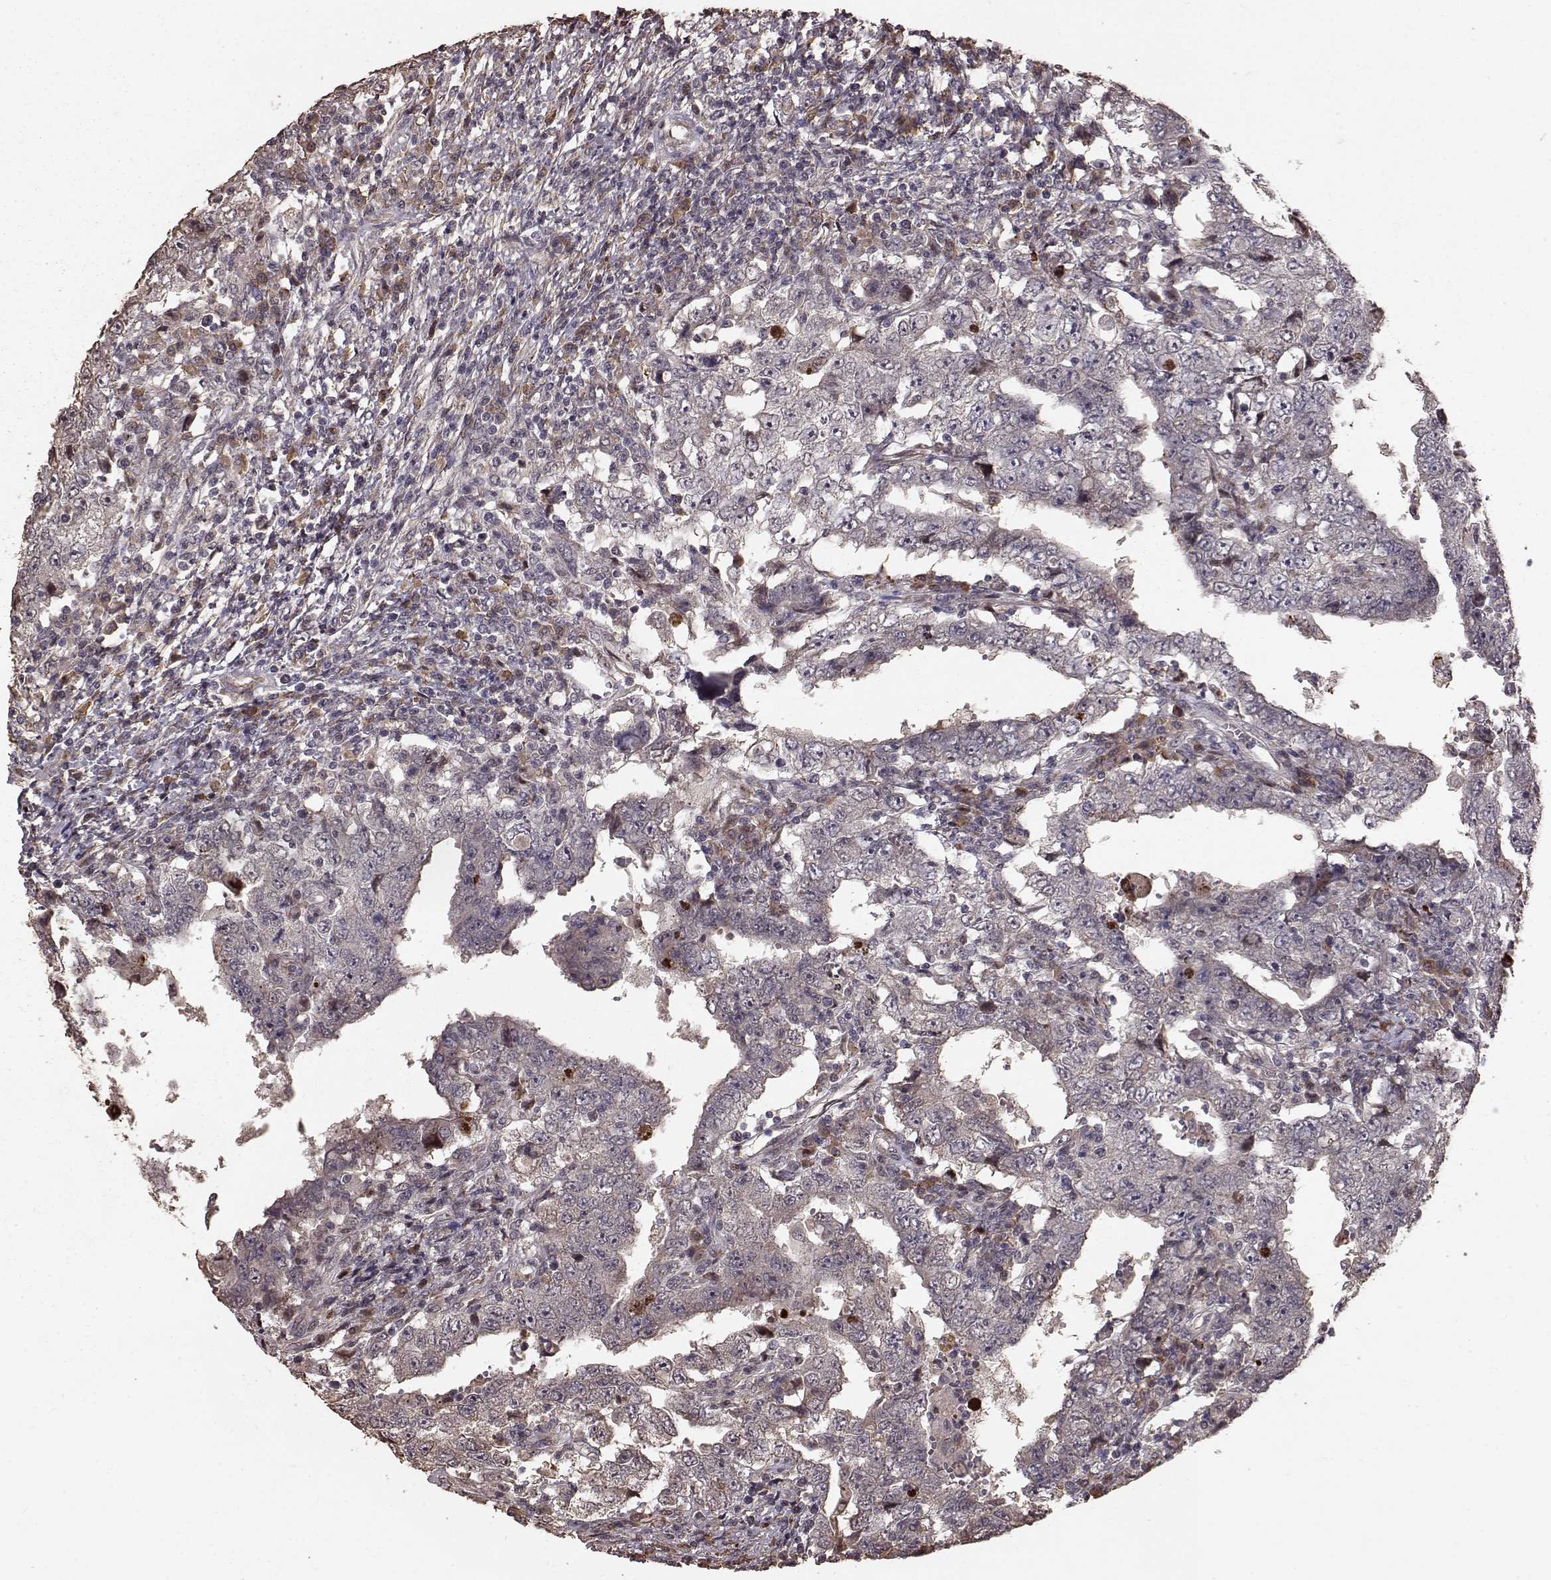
{"staining": {"intensity": "weak", "quantity": "<25%", "location": "cytoplasmic/membranous"}, "tissue": "testis cancer", "cell_type": "Tumor cells", "image_type": "cancer", "snomed": [{"axis": "morphology", "description": "Carcinoma, Embryonal, NOS"}, {"axis": "topography", "description": "Testis"}], "caption": "Testis cancer was stained to show a protein in brown. There is no significant expression in tumor cells.", "gene": "USP15", "patient": {"sex": "male", "age": 26}}